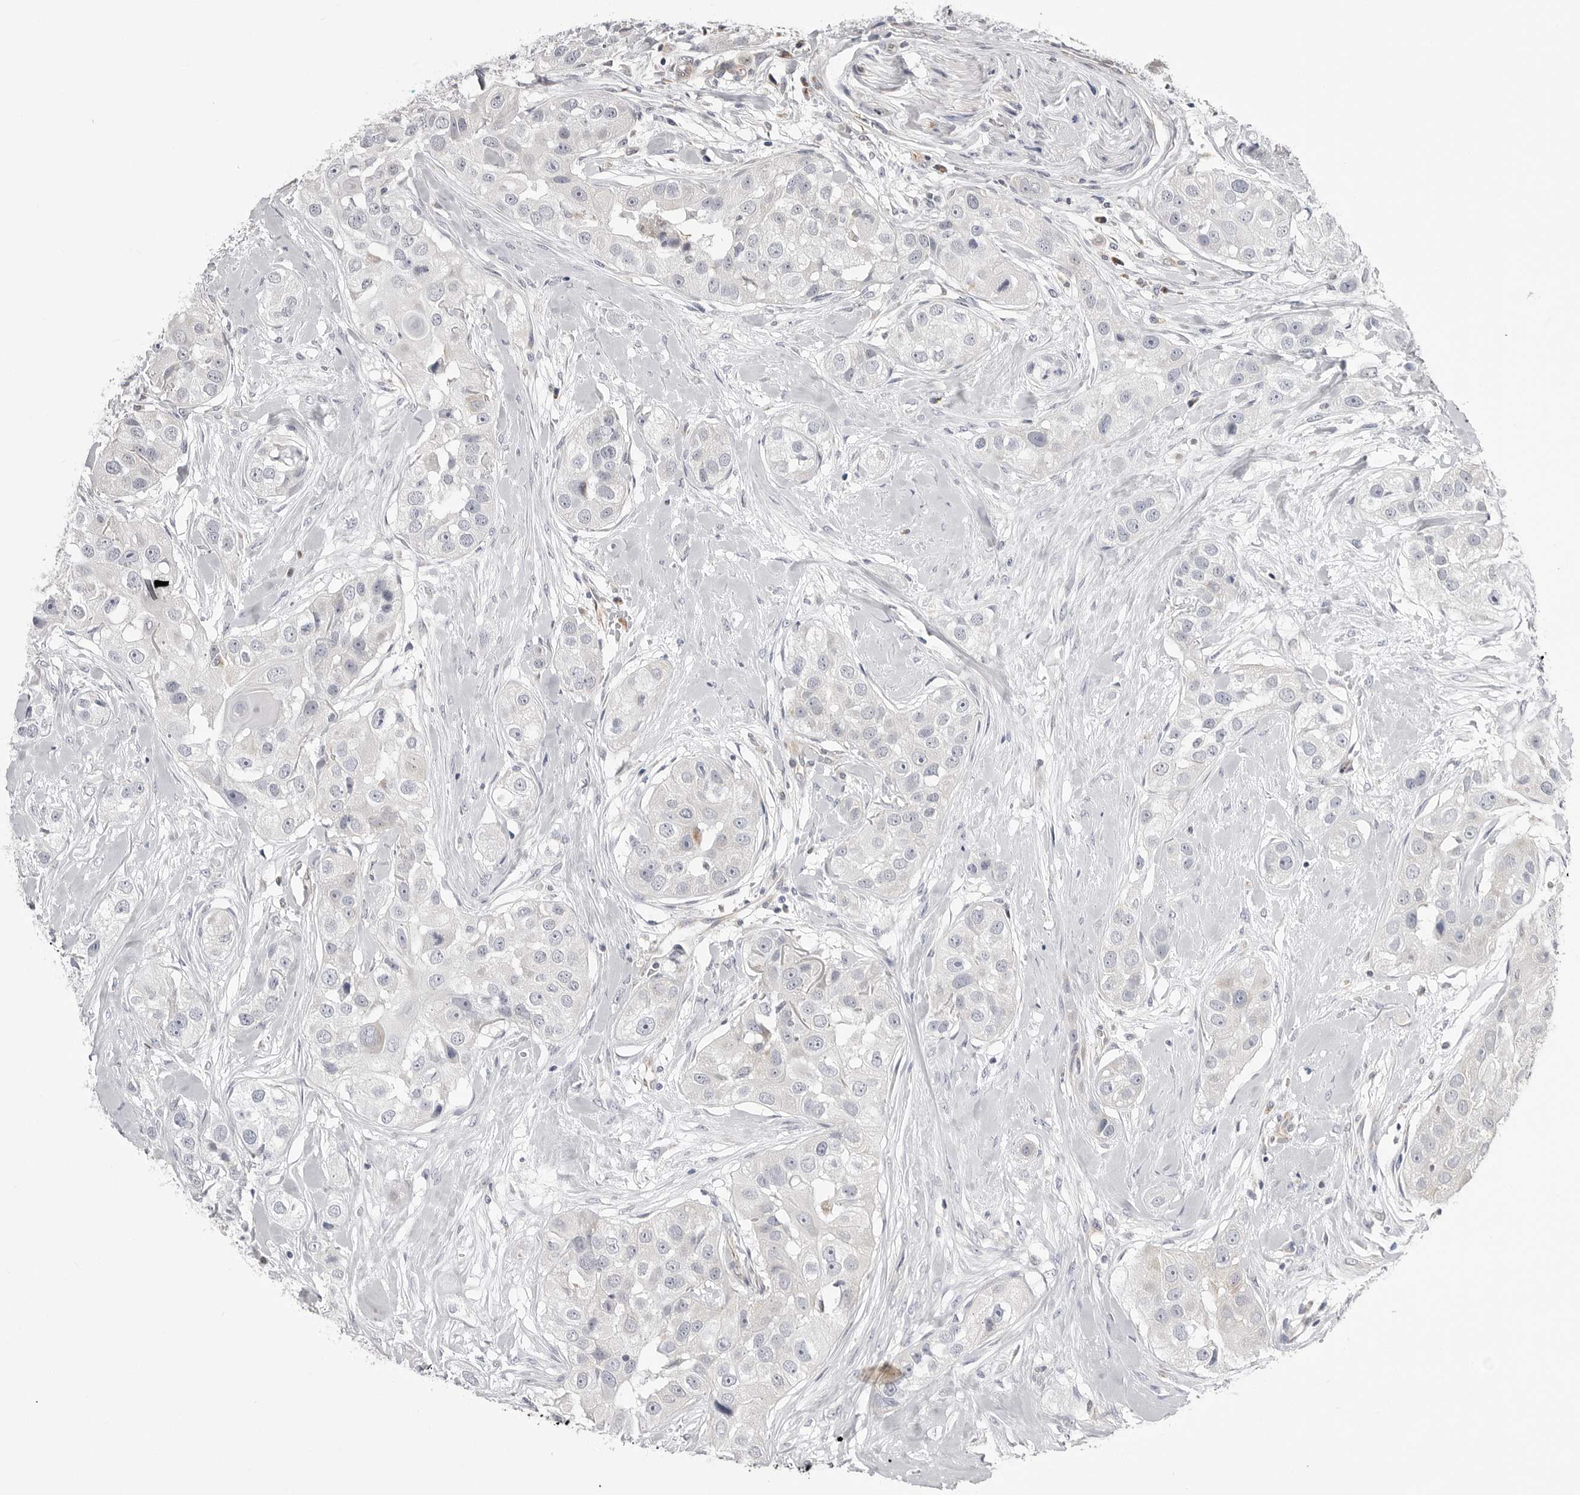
{"staining": {"intensity": "negative", "quantity": "none", "location": "none"}, "tissue": "head and neck cancer", "cell_type": "Tumor cells", "image_type": "cancer", "snomed": [{"axis": "morphology", "description": "Normal tissue, NOS"}, {"axis": "morphology", "description": "Squamous cell carcinoma, NOS"}, {"axis": "topography", "description": "Skeletal muscle"}, {"axis": "topography", "description": "Head-Neck"}], "caption": "An image of head and neck squamous cell carcinoma stained for a protein exhibits no brown staining in tumor cells.", "gene": "FH", "patient": {"sex": "male", "age": 51}}